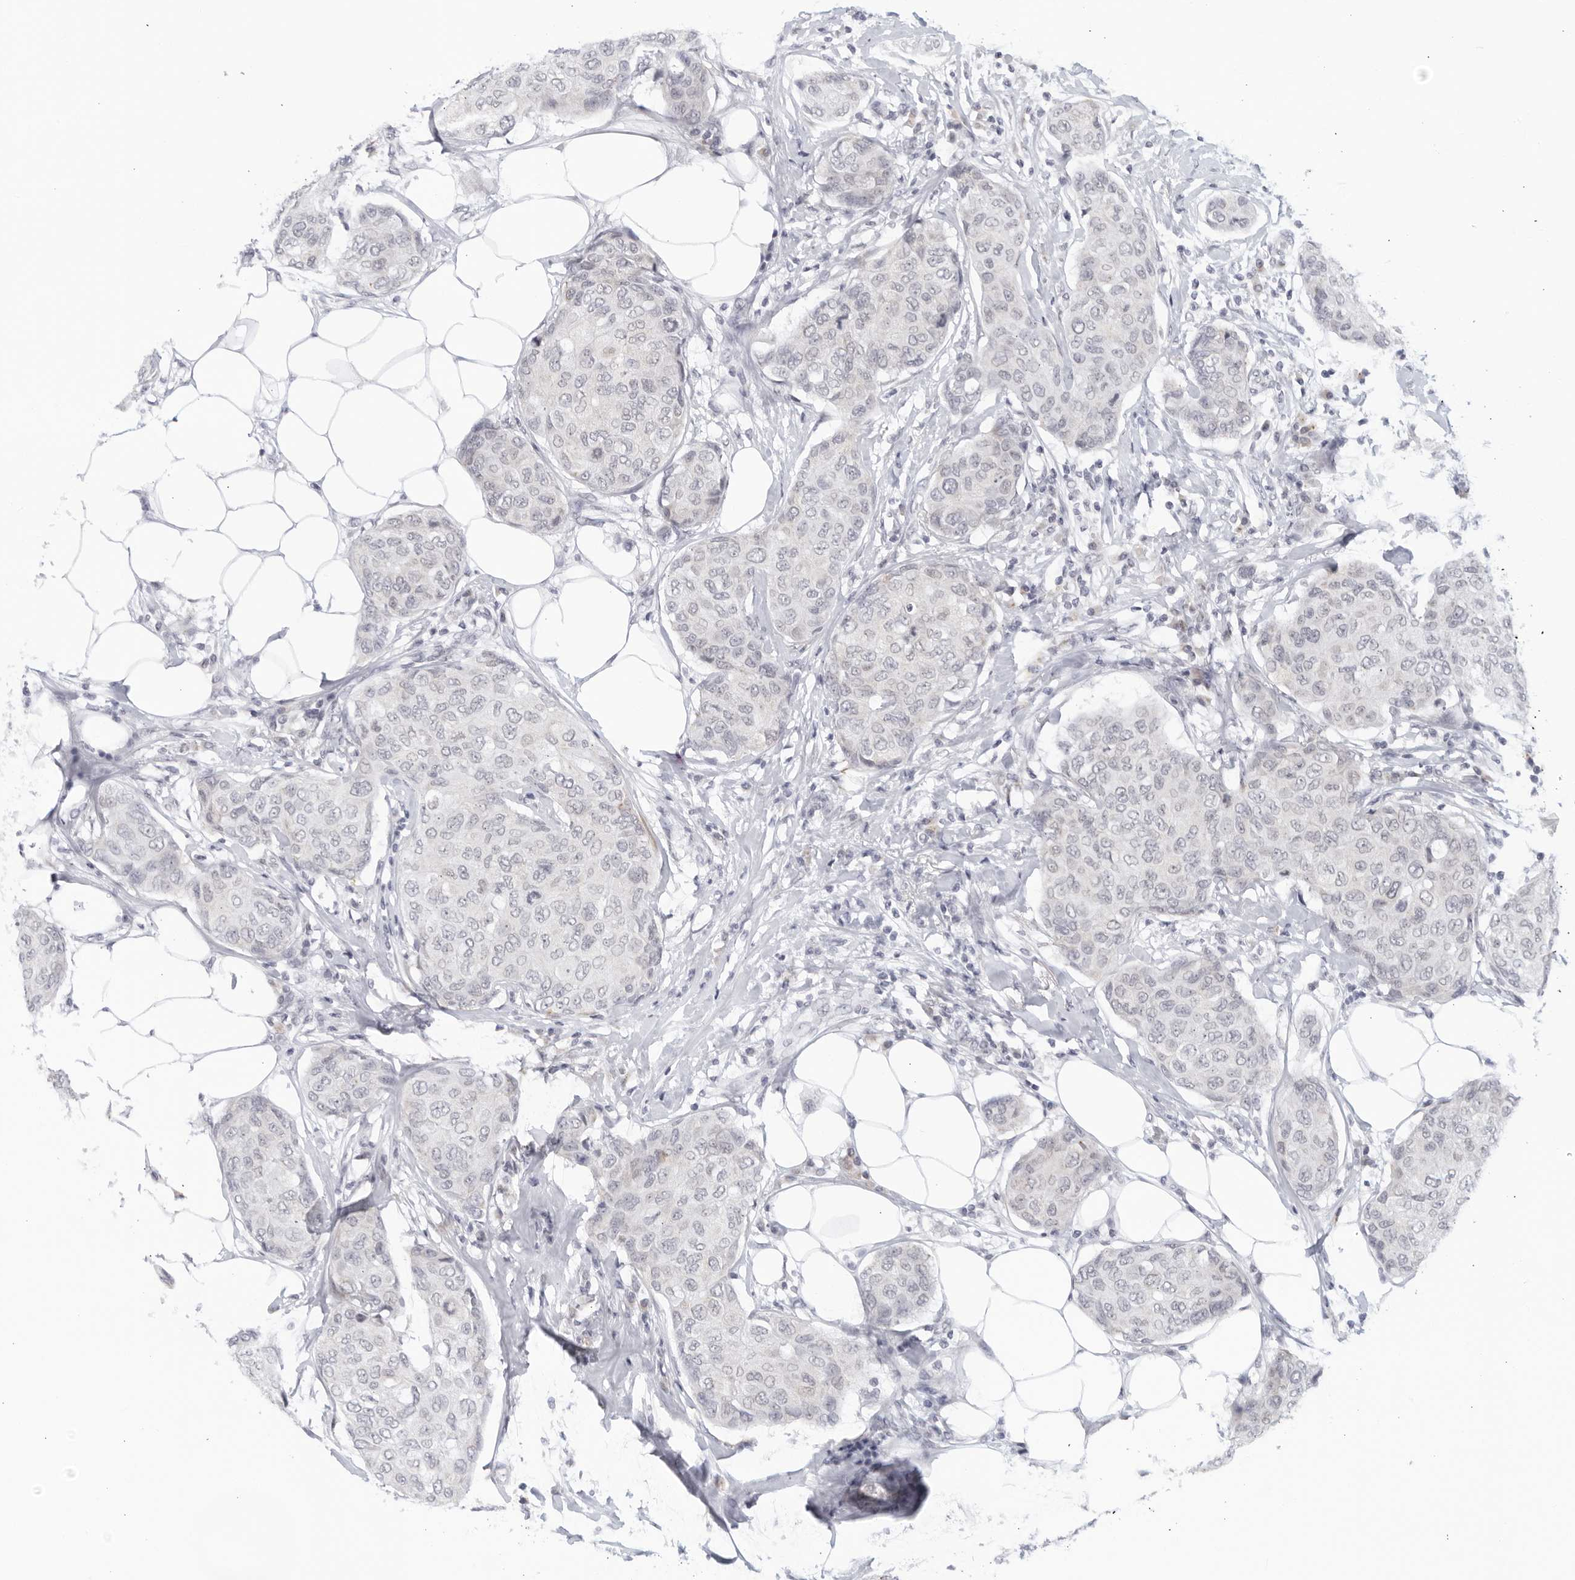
{"staining": {"intensity": "negative", "quantity": "none", "location": "none"}, "tissue": "breast cancer", "cell_type": "Tumor cells", "image_type": "cancer", "snomed": [{"axis": "morphology", "description": "Duct carcinoma"}, {"axis": "topography", "description": "Breast"}], "caption": "The immunohistochemistry (IHC) photomicrograph has no significant staining in tumor cells of breast cancer (intraductal carcinoma) tissue. The staining is performed using DAB brown chromogen with nuclei counter-stained in using hematoxylin.", "gene": "WDTC1", "patient": {"sex": "female", "age": 80}}